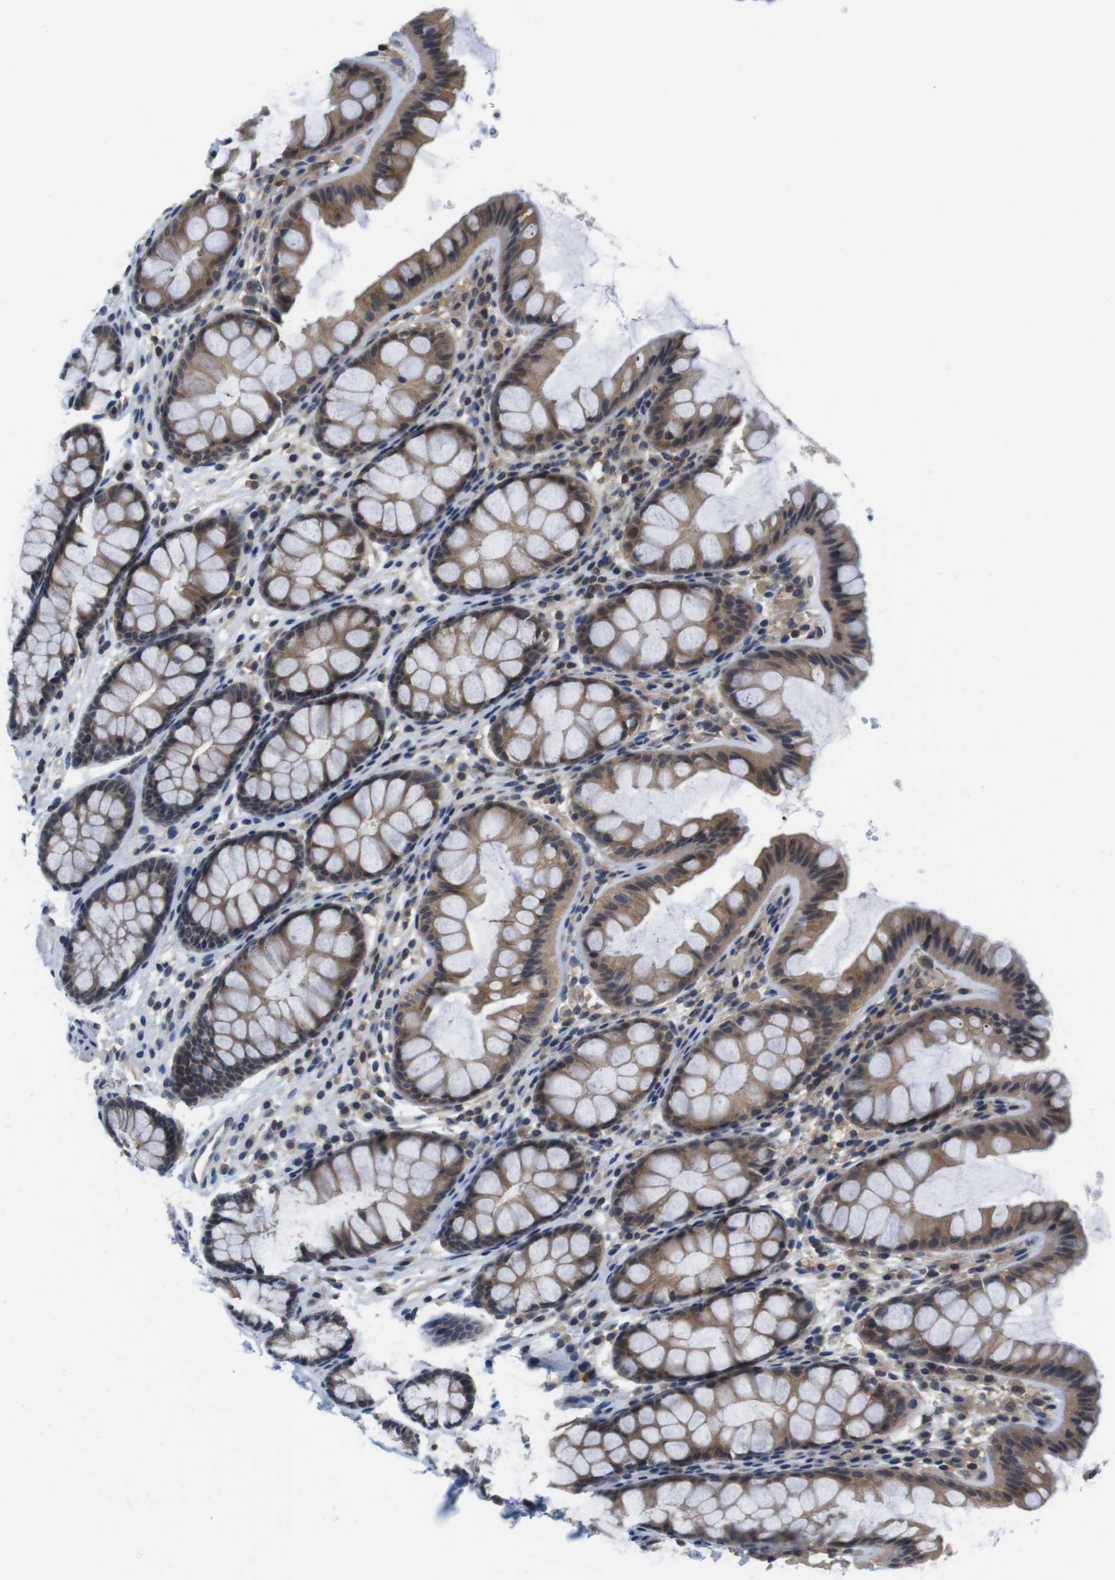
{"staining": {"intensity": "weak", "quantity": ">75%", "location": "cytoplasmic/membranous"}, "tissue": "colon", "cell_type": "Endothelial cells", "image_type": "normal", "snomed": [{"axis": "morphology", "description": "Normal tissue, NOS"}, {"axis": "topography", "description": "Colon"}], "caption": "Immunohistochemical staining of unremarkable colon displays low levels of weak cytoplasmic/membranous positivity in approximately >75% of endothelial cells.", "gene": "FADD", "patient": {"sex": "female", "age": 55}}